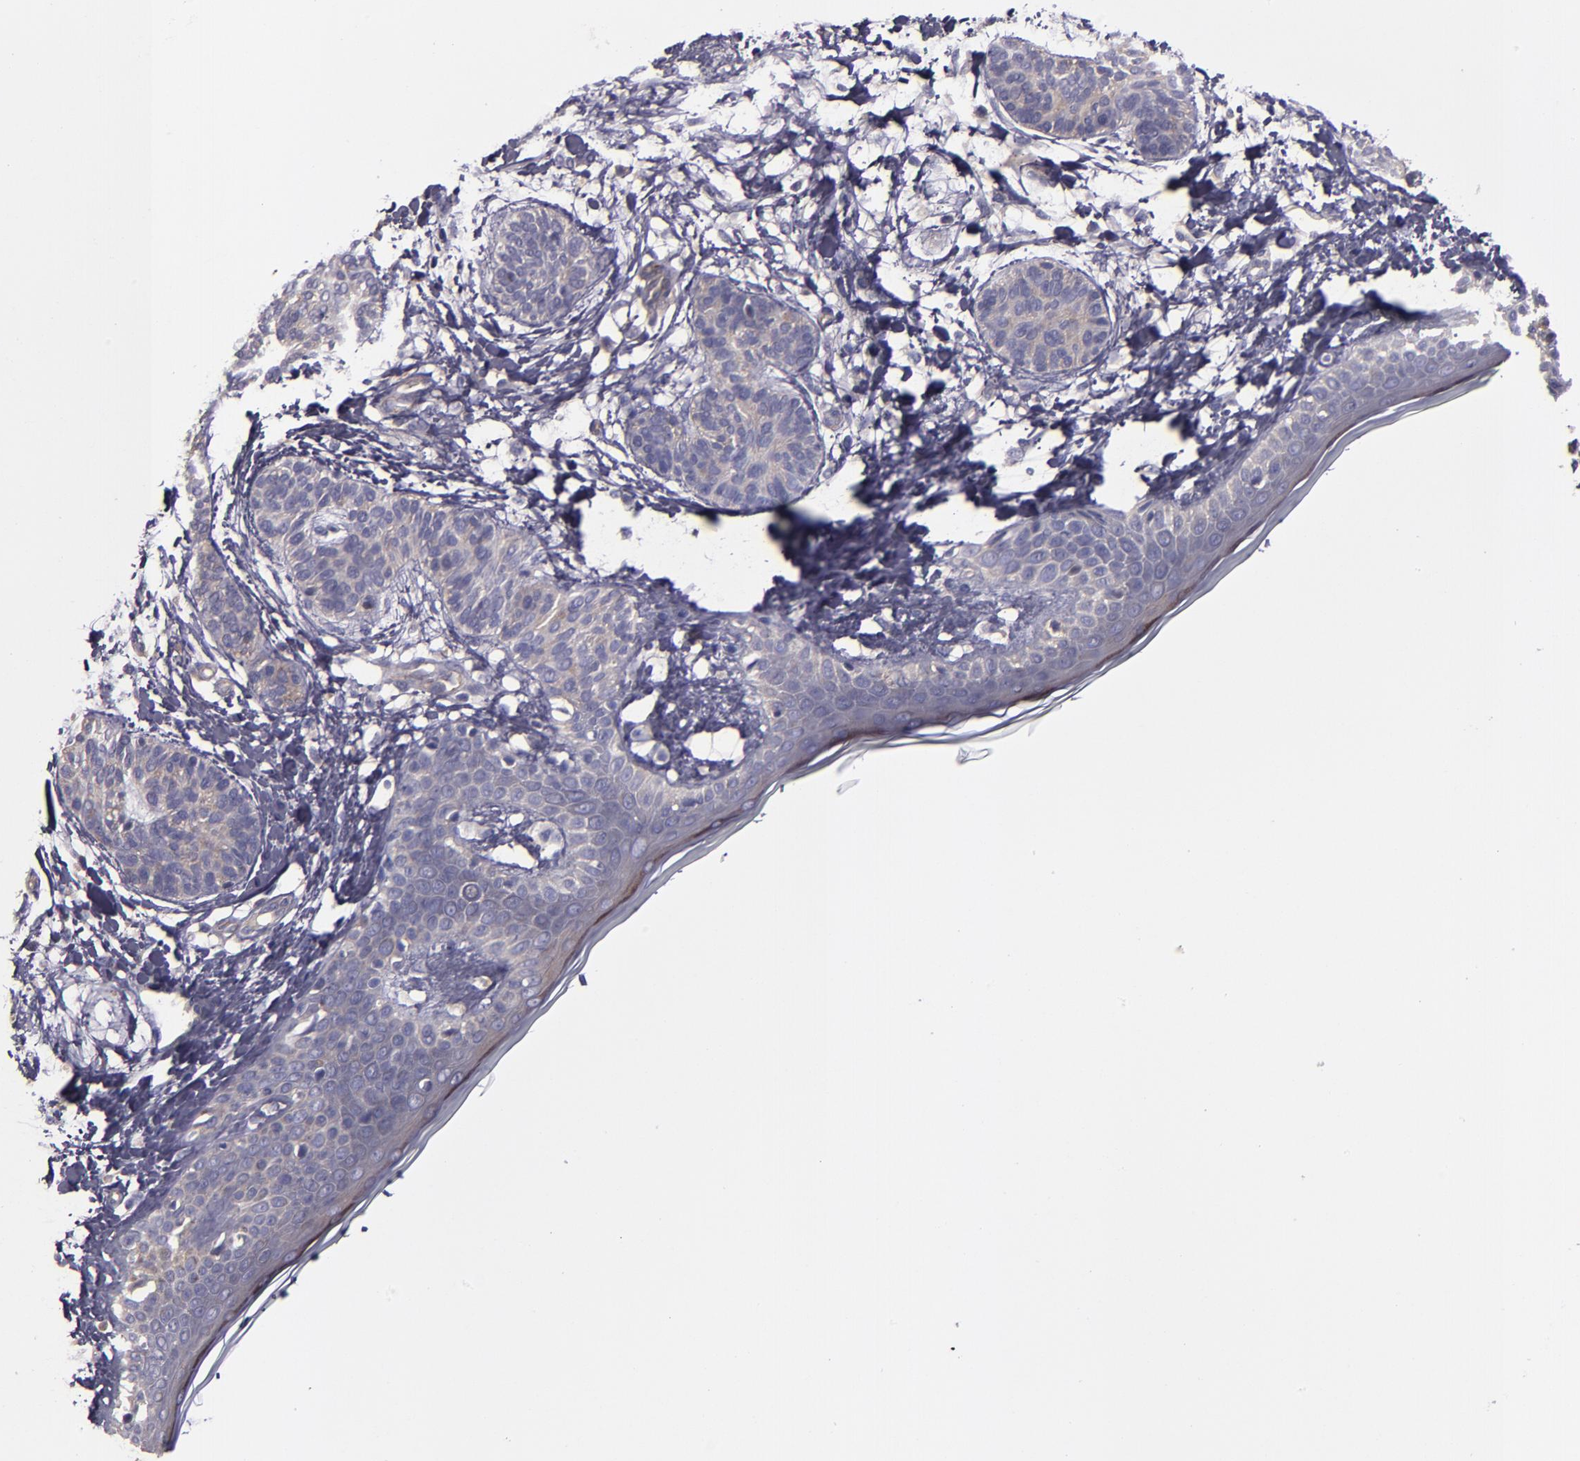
{"staining": {"intensity": "weak", "quantity": "25%-75%", "location": "cytoplasmic/membranous"}, "tissue": "skin cancer", "cell_type": "Tumor cells", "image_type": "cancer", "snomed": [{"axis": "morphology", "description": "Normal tissue, NOS"}, {"axis": "morphology", "description": "Basal cell carcinoma"}, {"axis": "topography", "description": "Skin"}], "caption": "An immunohistochemistry image of neoplastic tissue is shown. Protein staining in brown labels weak cytoplasmic/membranous positivity in skin basal cell carcinoma within tumor cells.", "gene": "CARS1", "patient": {"sex": "male", "age": 63}}